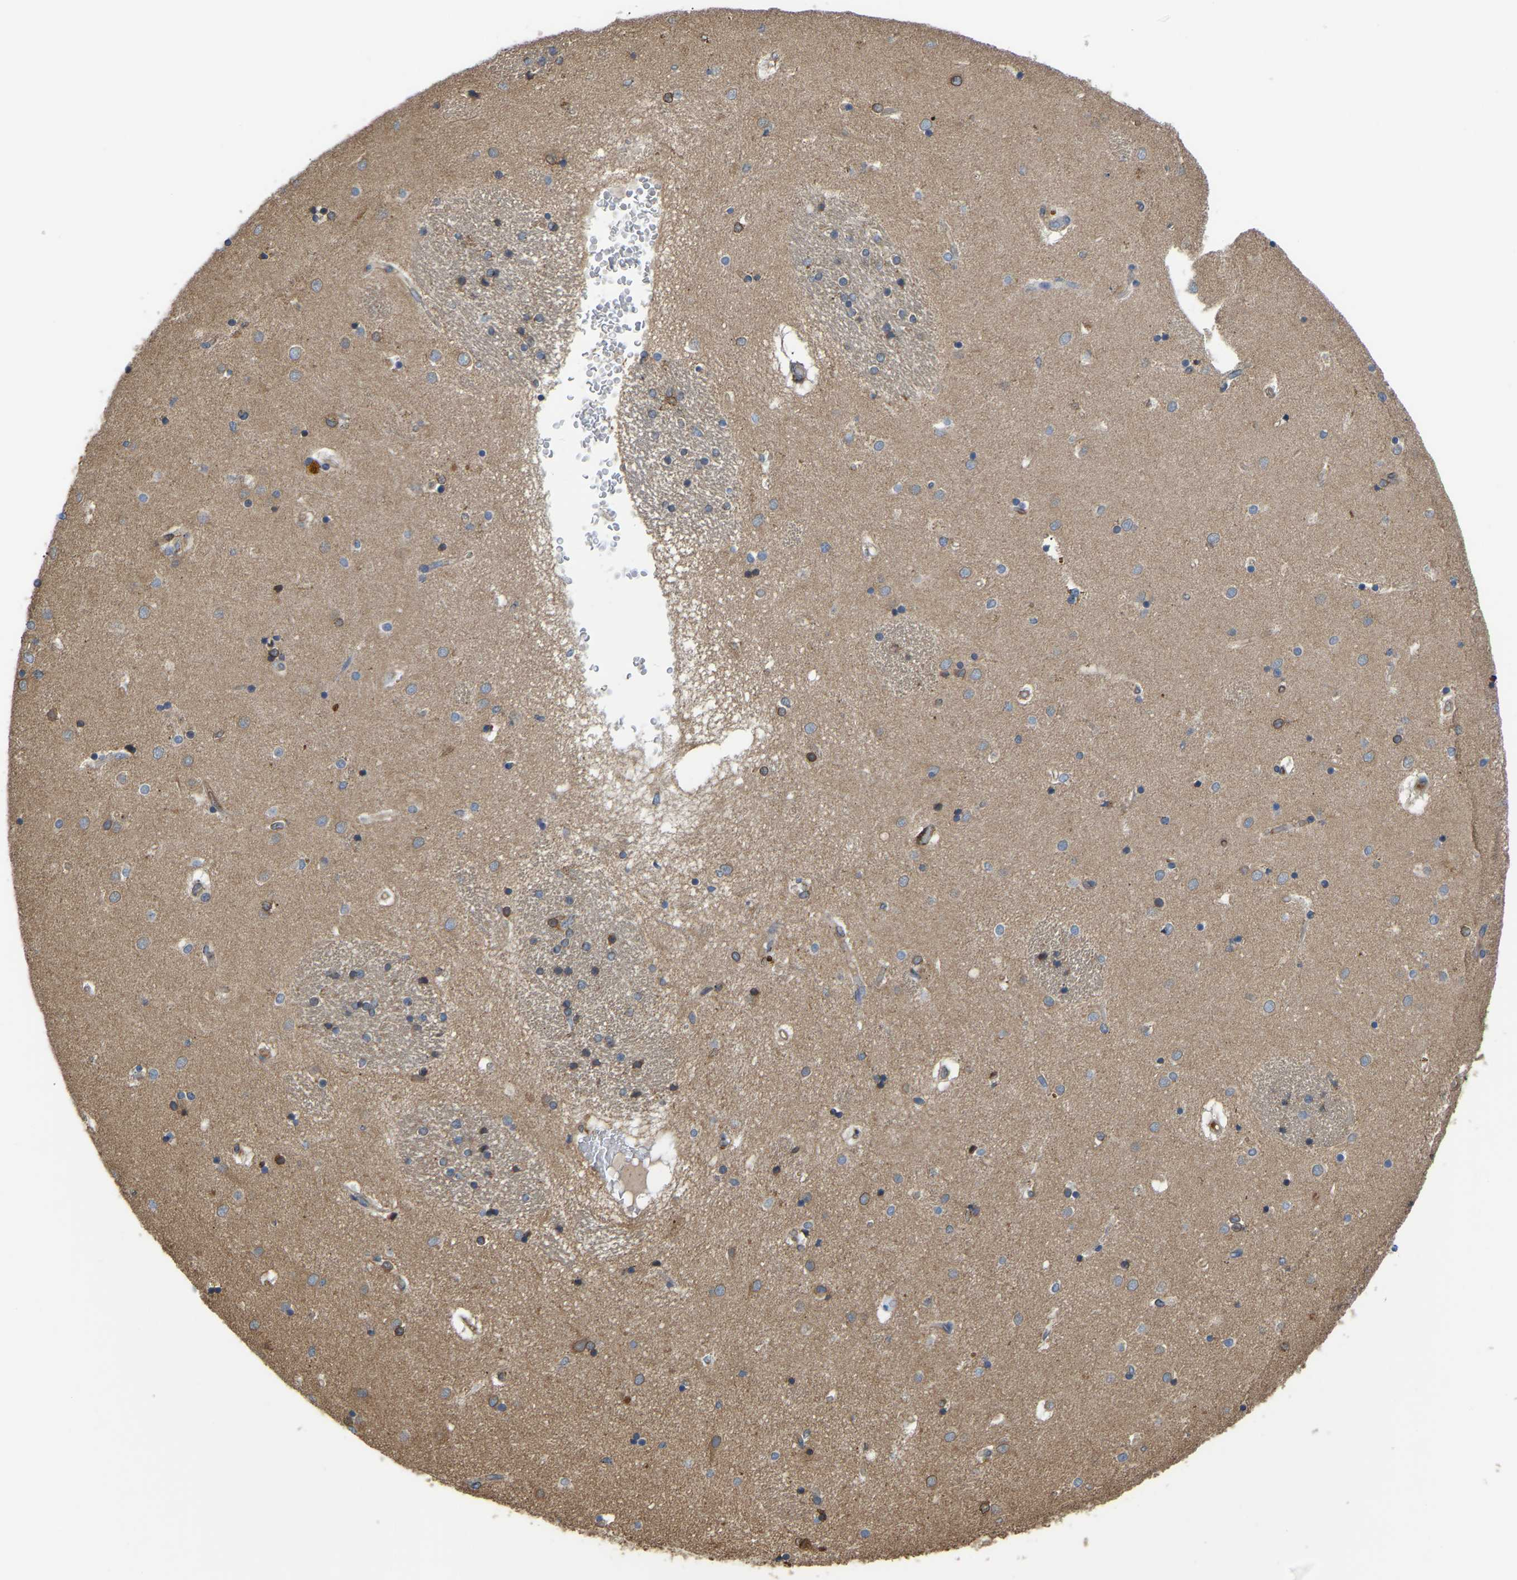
{"staining": {"intensity": "moderate", "quantity": "25%-75%", "location": "cytoplasmic/membranous"}, "tissue": "caudate", "cell_type": "Glial cells", "image_type": "normal", "snomed": [{"axis": "morphology", "description": "Normal tissue, NOS"}, {"axis": "topography", "description": "Lateral ventricle wall"}], "caption": "Benign caudate was stained to show a protein in brown. There is medium levels of moderate cytoplasmic/membranous positivity in approximately 25%-75% of glial cells.", "gene": "ARL6IP5", "patient": {"sex": "male", "age": 70}}